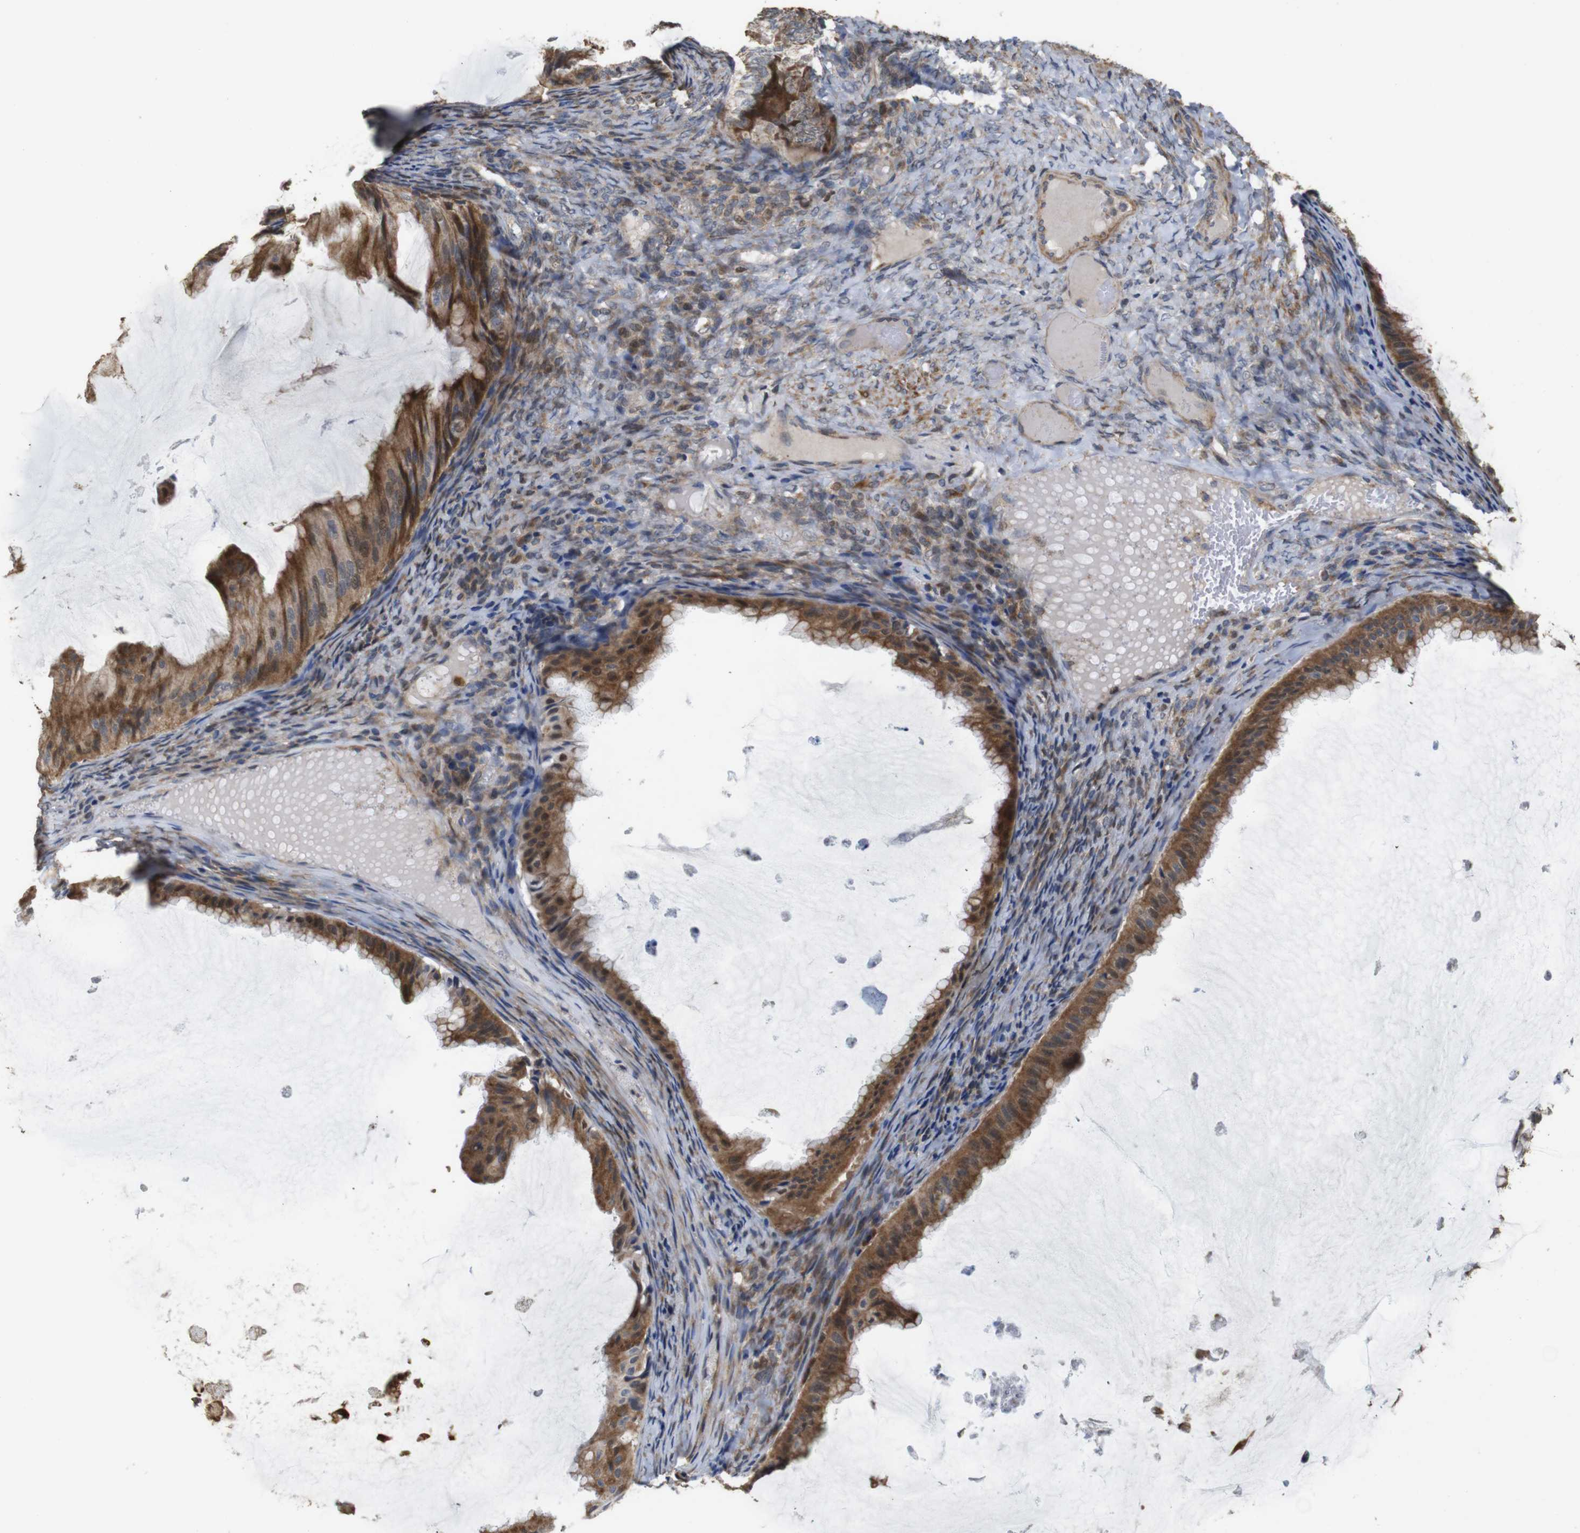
{"staining": {"intensity": "moderate", "quantity": ">75%", "location": "cytoplasmic/membranous"}, "tissue": "ovarian cancer", "cell_type": "Tumor cells", "image_type": "cancer", "snomed": [{"axis": "morphology", "description": "Cystadenocarcinoma, mucinous, NOS"}, {"axis": "topography", "description": "Ovary"}], "caption": "Immunohistochemistry photomicrograph of neoplastic tissue: human ovarian cancer stained using IHC exhibits medium levels of moderate protein expression localized specifically in the cytoplasmic/membranous of tumor cells, appearing as a cytoplasmic/membranous brown color.", "gene": "SNN", "patient": {"sex": "female", "age": 61}}